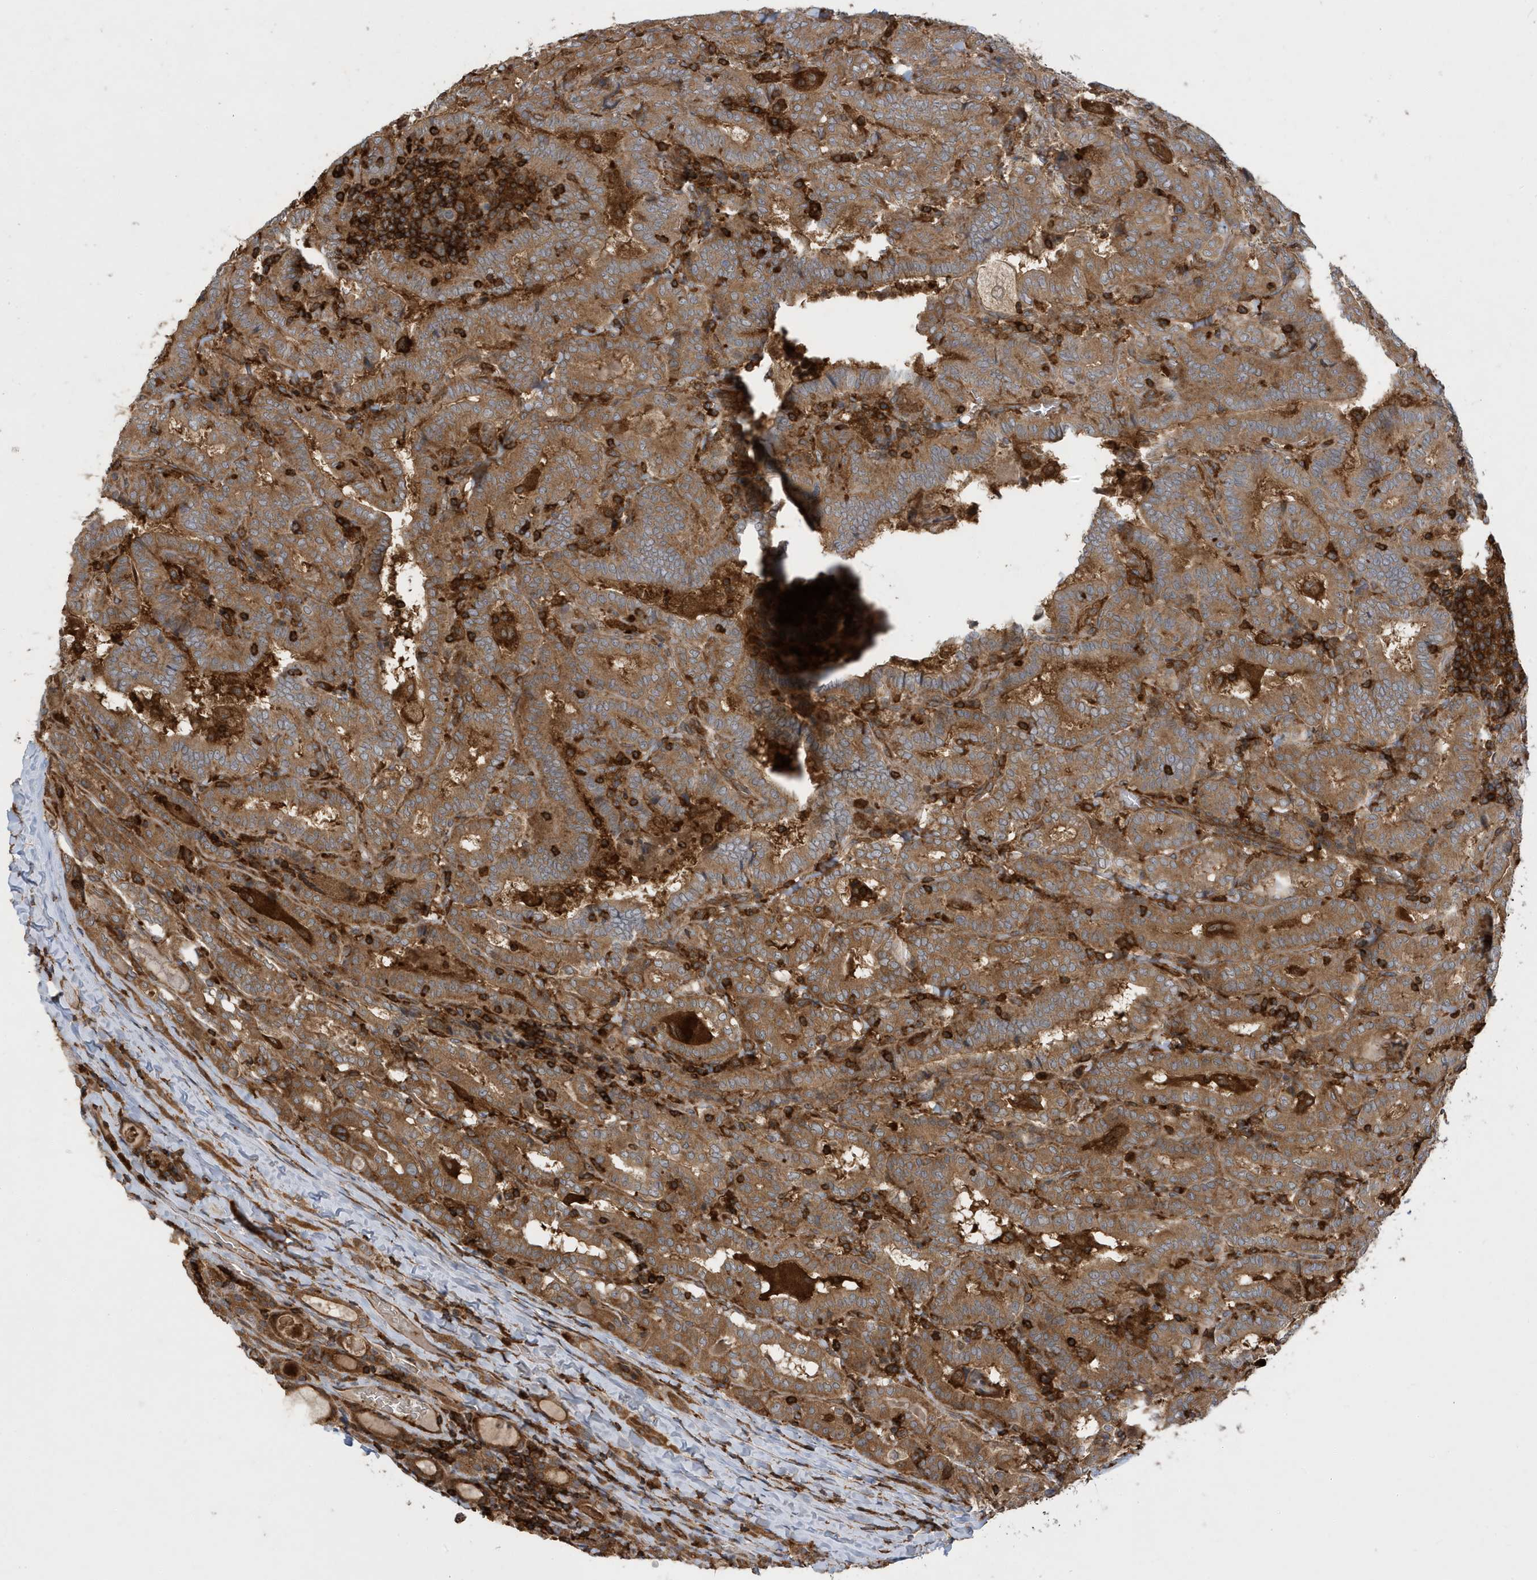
{"staining": {"intensity": "moderate", "quantity": ">75%", "location": "cytoplasmic/membranous"}, "tissue": "thyroid cancer", "cell_type": "Tumor cells", "image_type": "cancer", "snomed": [{"axis": "morphology", "description": "Papillary adenocarcinoma, NOS"}, {"axis": "topography", "description": "Thyroid gland"}], "caption": "The immunohistochemical stain labels moderate cytoplasmic/membranous staining in tumor cells of thyroid papillary adenocarcinoma tissue.", "gene": "LAPTM4A", "patient": {"sex": "female", "age": 72}}